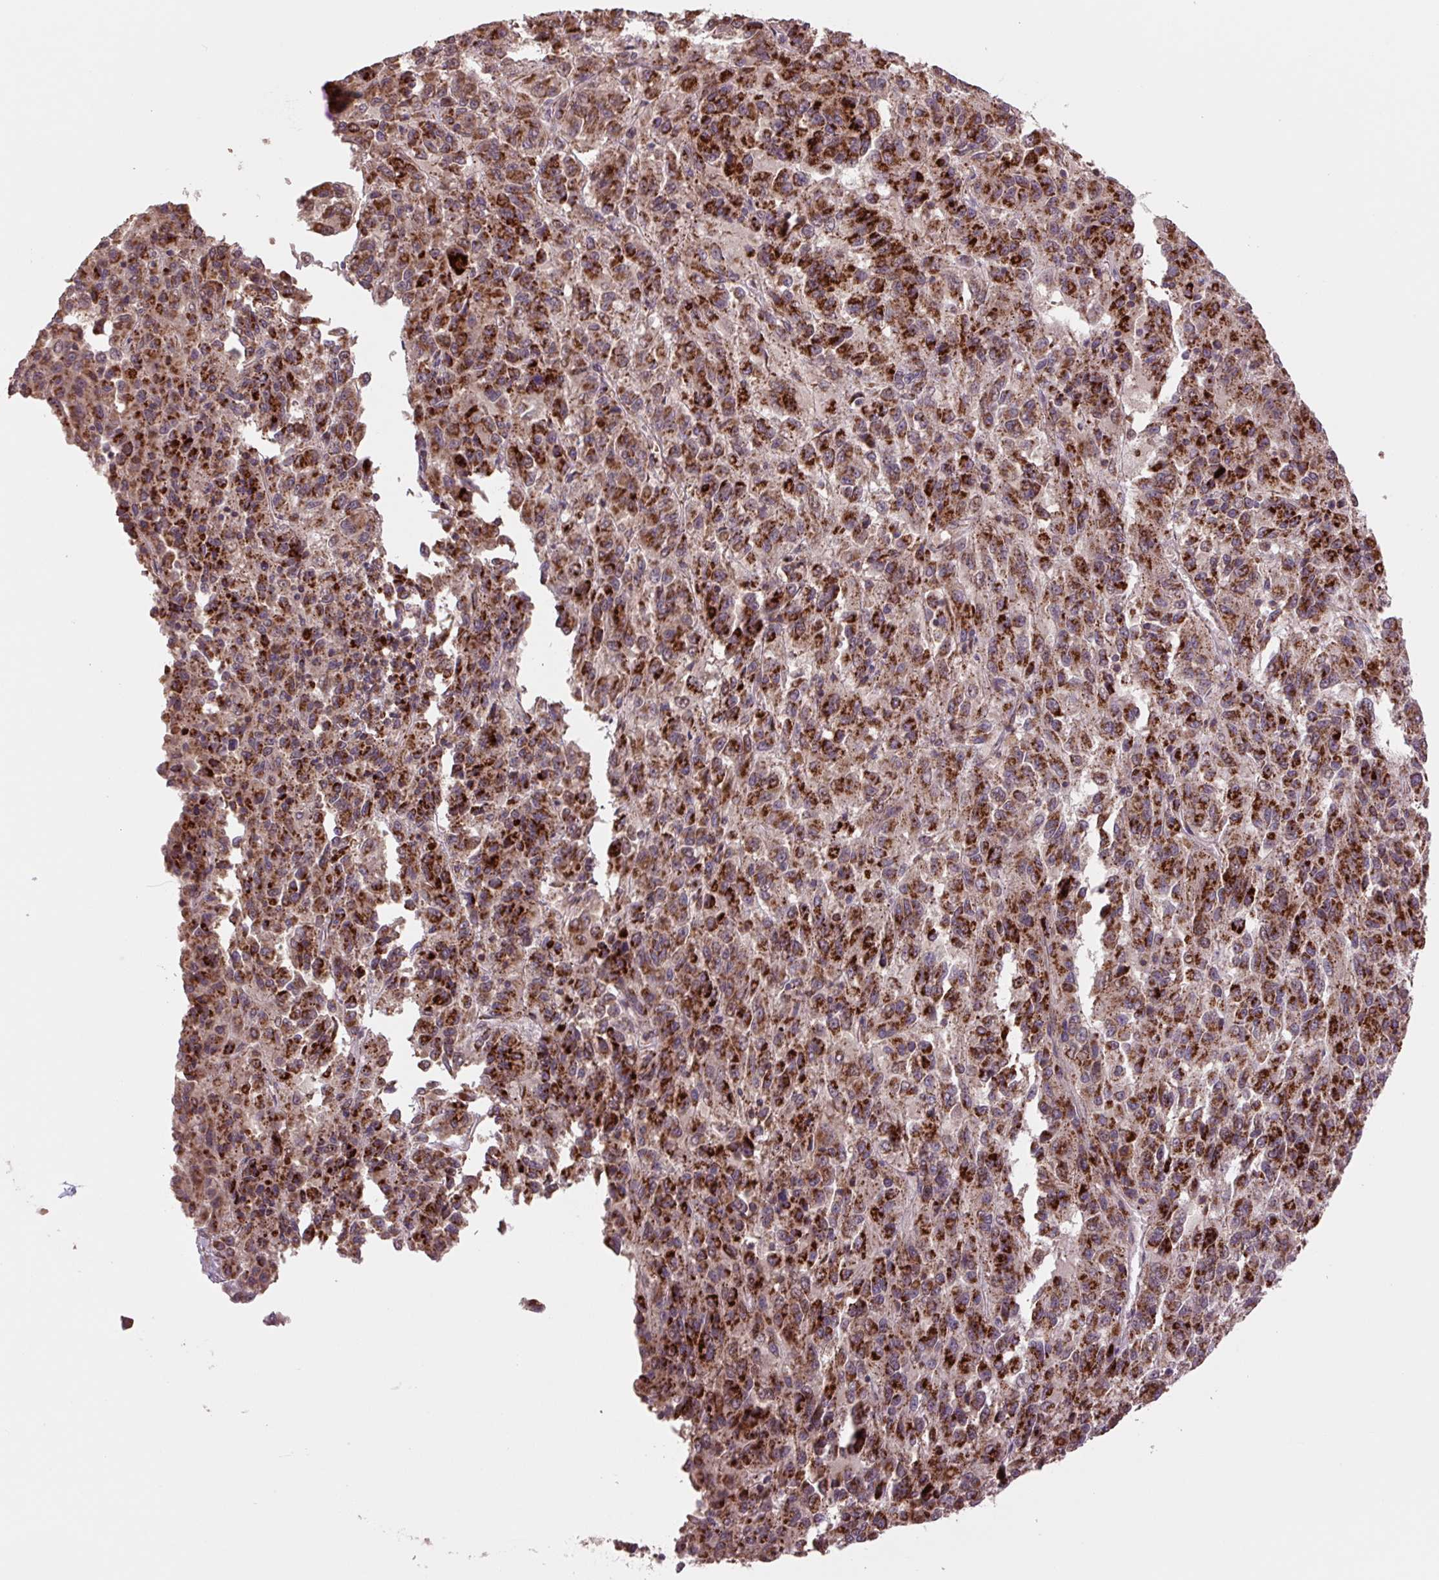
{"staining": {"intensity": "strong", "quantity": ">75%", "location": "cytoplasmic/membranous"}, "tissue": "melanoma", "cell_type": "Tumor cells", "image_type": "cancer", "snomed": [{"axis": "morphology", "description": "Malignant melanoma, Metastatic site"}, {"axis": "topography", "description": "Lung"}], "caption": "Protein expression analysis of human malignant melanoma (metastatic site) reveals strong cytoplasmic/membranous positivity in about >75% of tumor cells.", "gene": "TMEM160", "patient": {"sex": "male", "age": 64}}